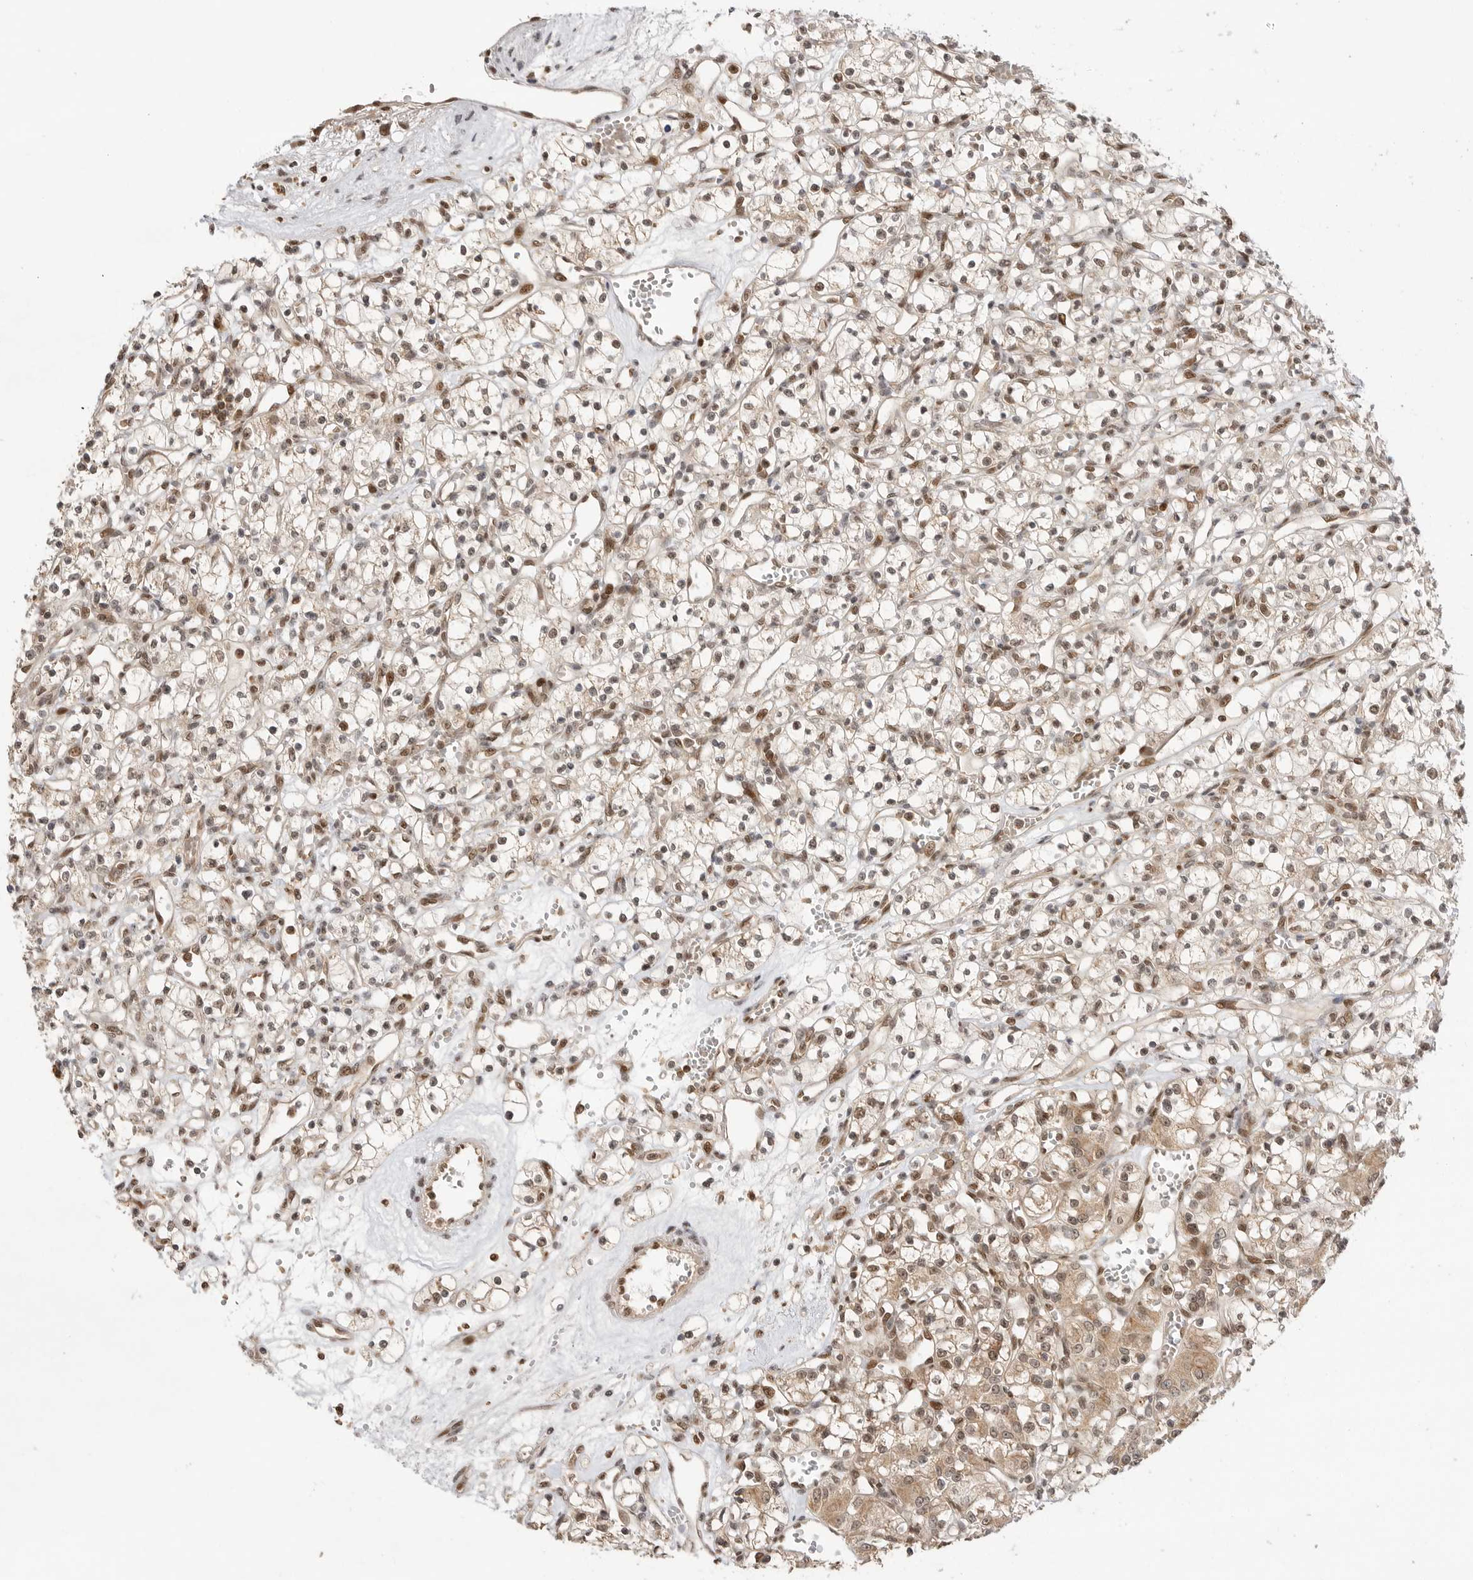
{"staining": {"intensity": "weak", "quantity": ">75%", "location": "cytoplasmic/membranous,nuclear"}, "tissue": "renal cancer", "cell_type": "Tumor cells", "image_type": "cancer", "snomed": [{"axis": "morphology", "description": "Adenocarcinoma, NOS"}, {"axis": "topography", "description": "Kidney"}], "caption": "Renal cancer stained for a protein shows weak cytoplasmic/membranous and nuclear positivity in tumor cells. (IHC, brightfield microscopy, high magnification).", "gene": "ALKAL1", "patient": {"sex": "female", "age": 59}}